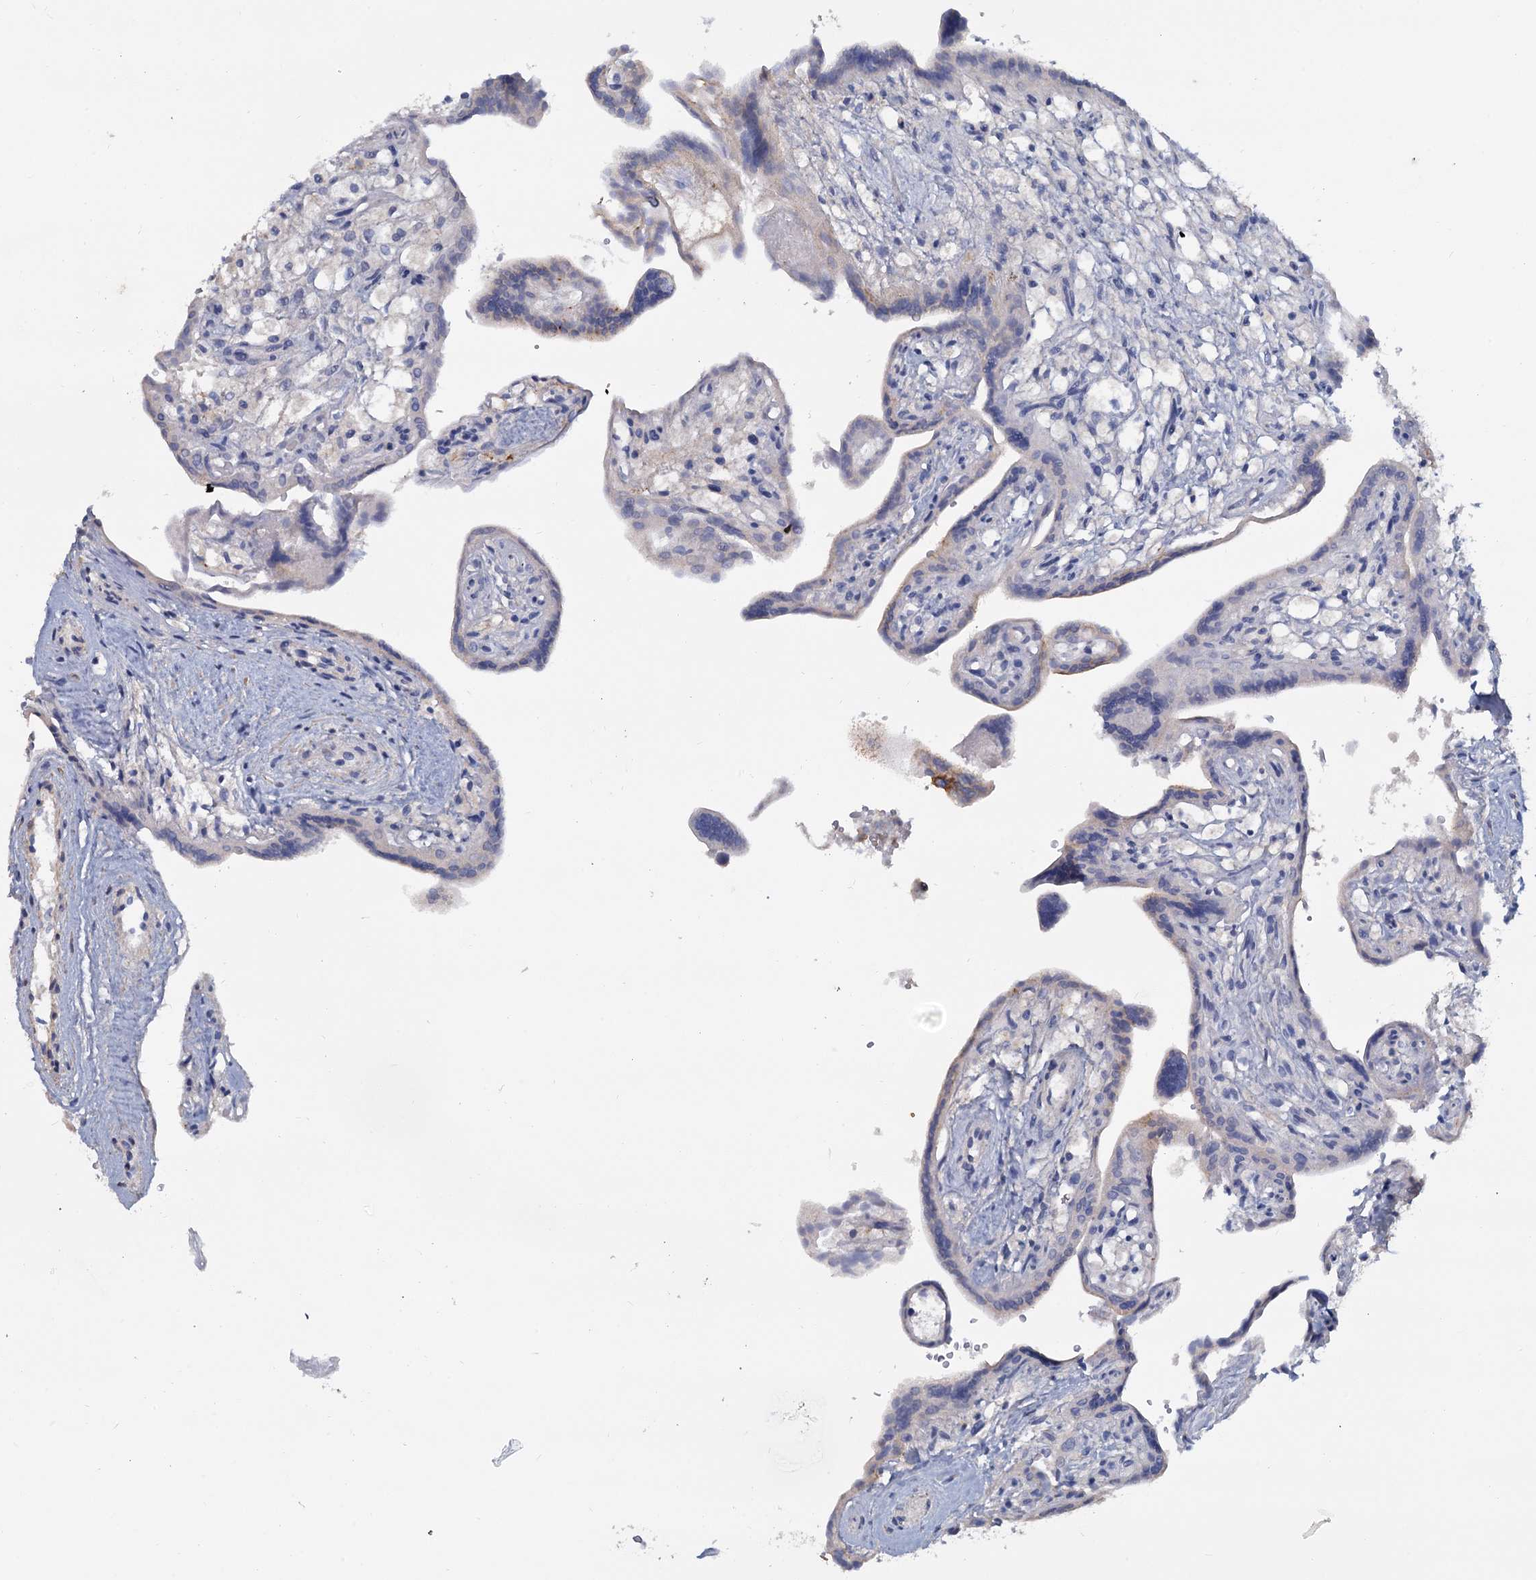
{"staining": {"intensity": "negative", "quantity": "none", "location": "none"}, "tissue": "placenta", "cell_type": "Trophoblastic cells", "image_type": "normal", "snomed": [{"axis": "morphology", "description": "Normal tissue, NOS"}, {"axis": "topography", "description": "Placenta"}], "caption": "The micrograph shows no significant expression in trophoblastic cells of placenta.", "gene": "ACSM3", "patient": {"sex": "female", "age": 37}}